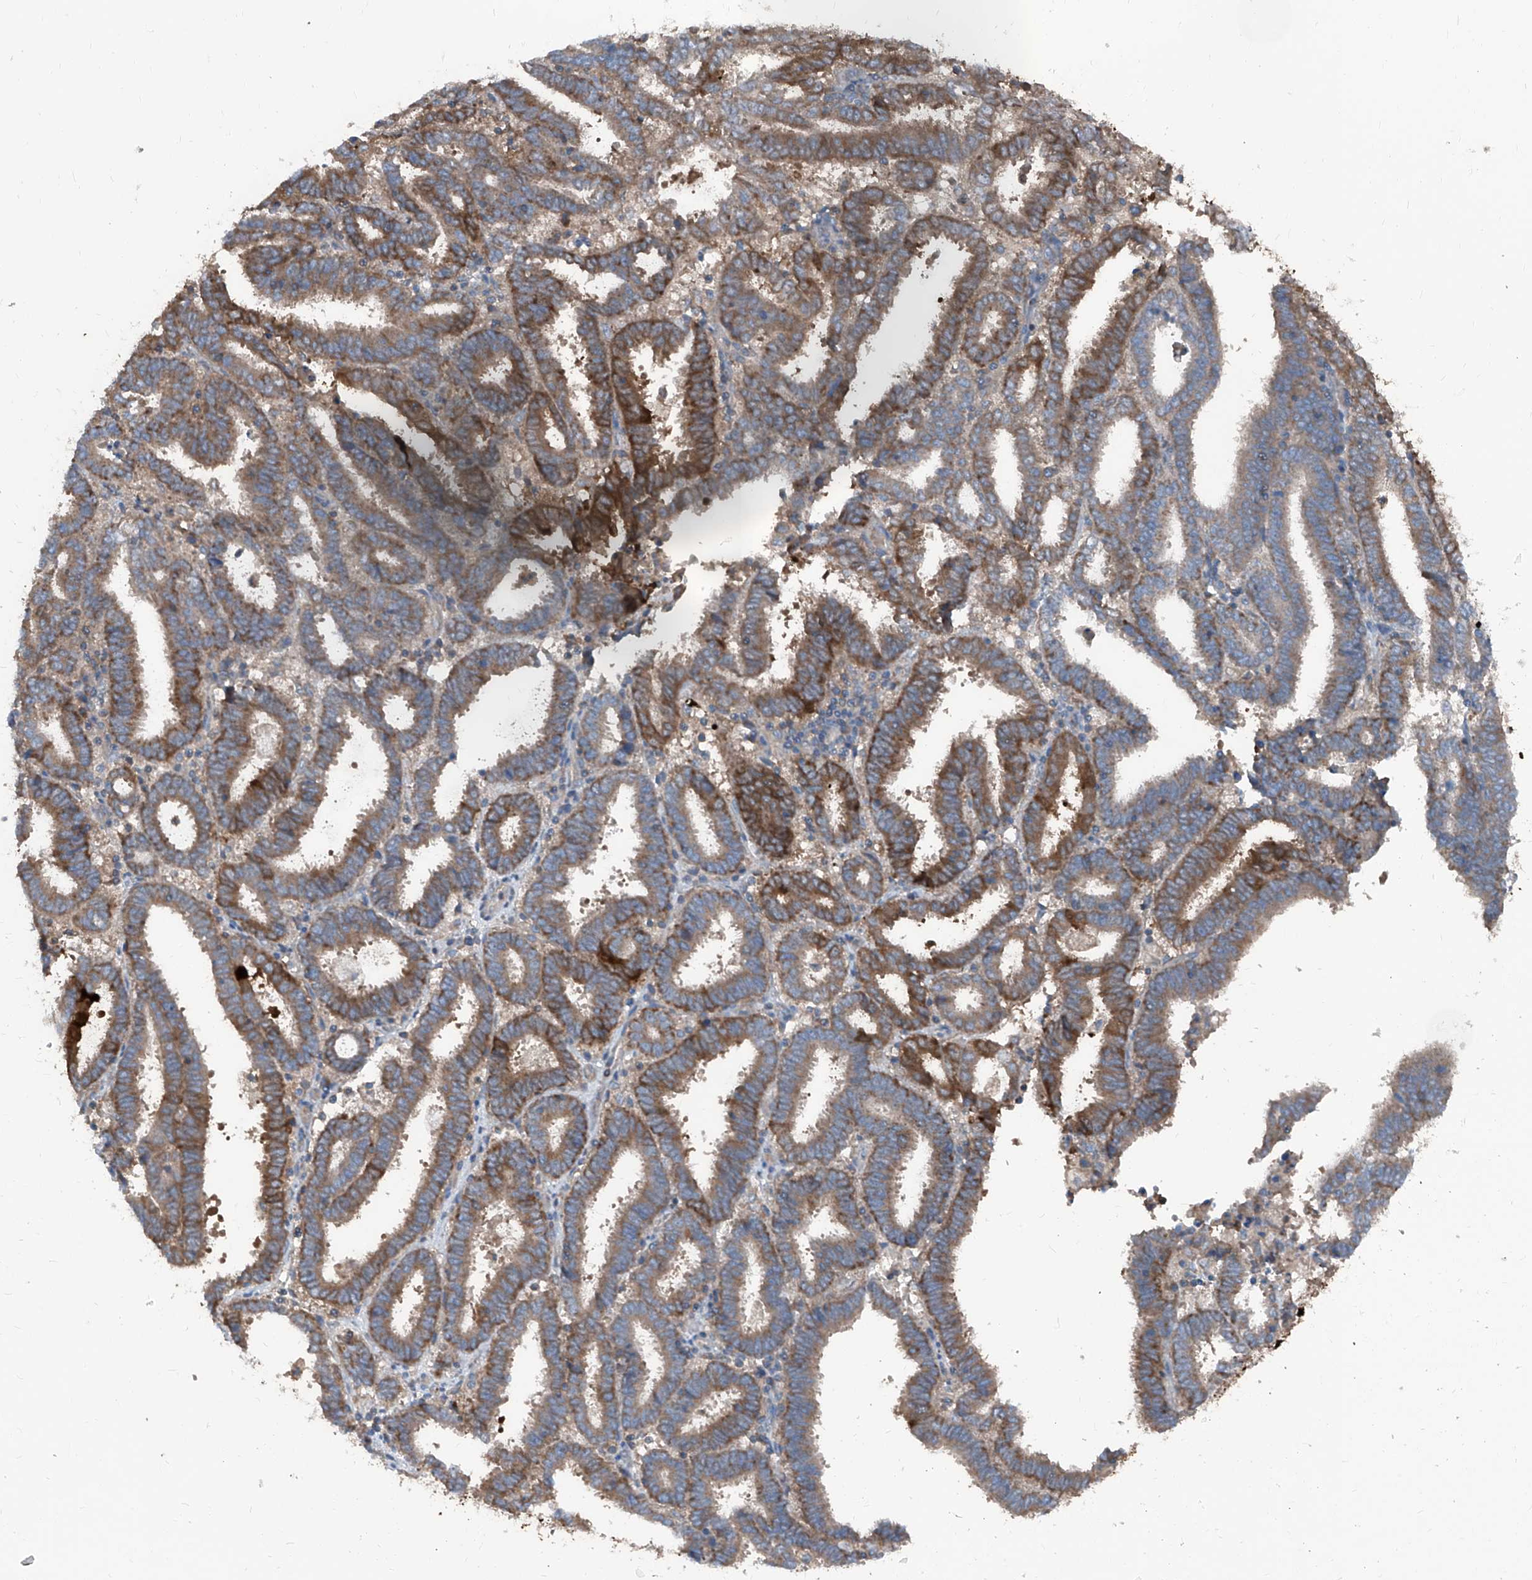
{"staining": {"intensity": "moderate", "quantity": ">75%", "location": "cytoplasmic/membranous"}, "tissue": "endometrial cancer", "cell_type": "Tumor cells", "image_type": "cancer", "snomed": [{"axis": "morphology", "description": "Adenocarcinoma, NOS"}, {"axis": "topography", "description": "Uterus"}], "caption": "Immunohistochemistry (IHC) (DAB (3,3'-diaminobenzidine)) staining of human endometrial adenocarcinoma exhibits moderate cytoplasmic/membranous protein positivity in about >75% of tumor cells. The protein of interest is shown in brown color, while the nuclei are stained blue.", "gene": "GPAT3", "patient": {"sex": "female", "age": 83}}